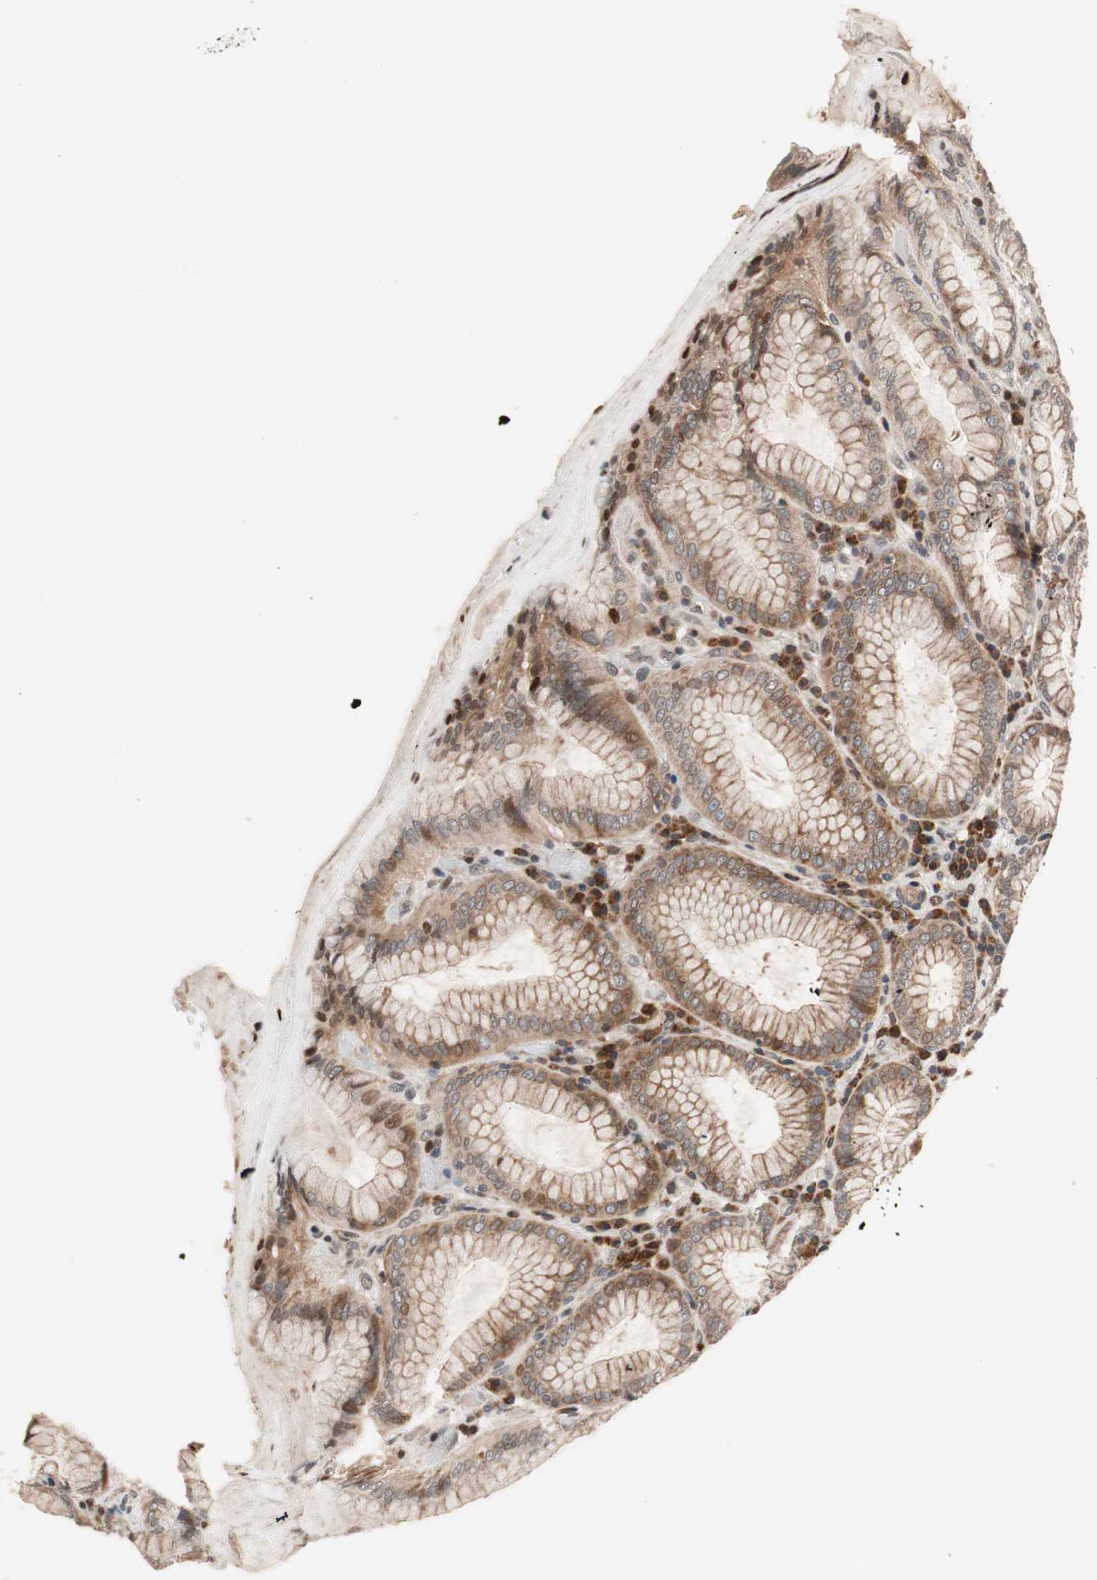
{"staining": {"intensity": "strong", "quantity": ">75%", "location": "cytoplasmic/membranous,nuclear"}, "tissue": "stomach", "cell_type": "Glandular cells", "image_type": "normal", "snomed": [{"axis": "morphology", "description": "Normal tissue, NOS"}, {"axis": "topography", "description": "Stomach, lower"}], "caption": "Immunohistochemical staining of benign stomach displays strong cytoplasmic/membranous,nuclear protein expression in approximately >75% of glandular cells.", "gene": "NF2", "patient": {"sex": "female", "age": 76}}